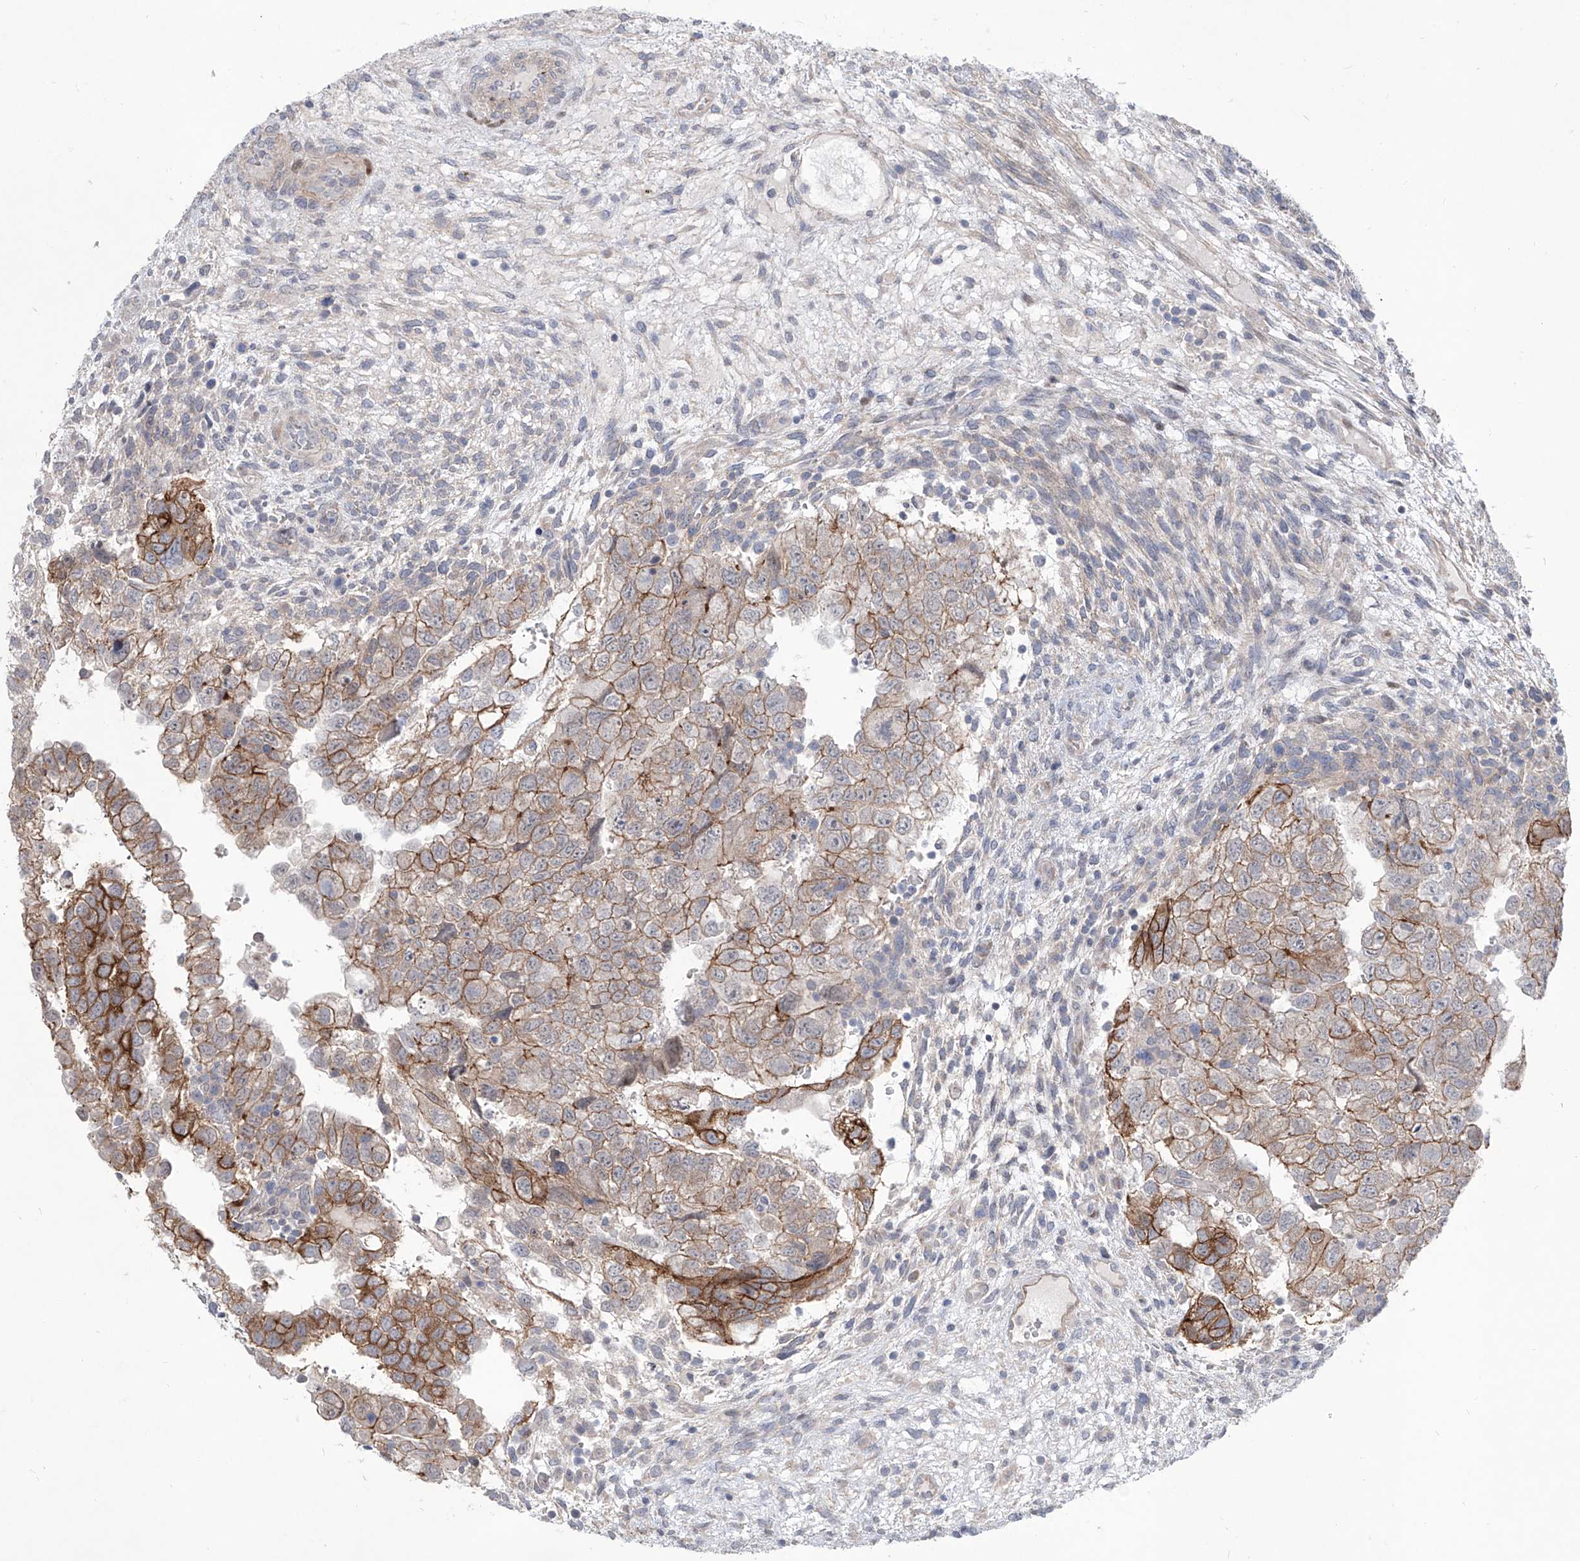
{"staining": {"intensity": "strong", "quantity": ">75%", "location": "cytoplasmic/membranous"}, "tissue": "testis cancer", "cell_type": "Tumor cells", "image_type": "cancer", "snomed": [{"axis": "morphology", "description": "Carcinoma, Embryonal, NOS"}, {"axis": "topography", "description": "Testis"}], "caption": "Testis cancer (embryonal carcinoma) stained with IHC shows strong cytoplasmic/membranous expression in approximately >75% of tumor cells.", "gene": "LRRC1", "patient": {"sex": "male", "age": 37}}